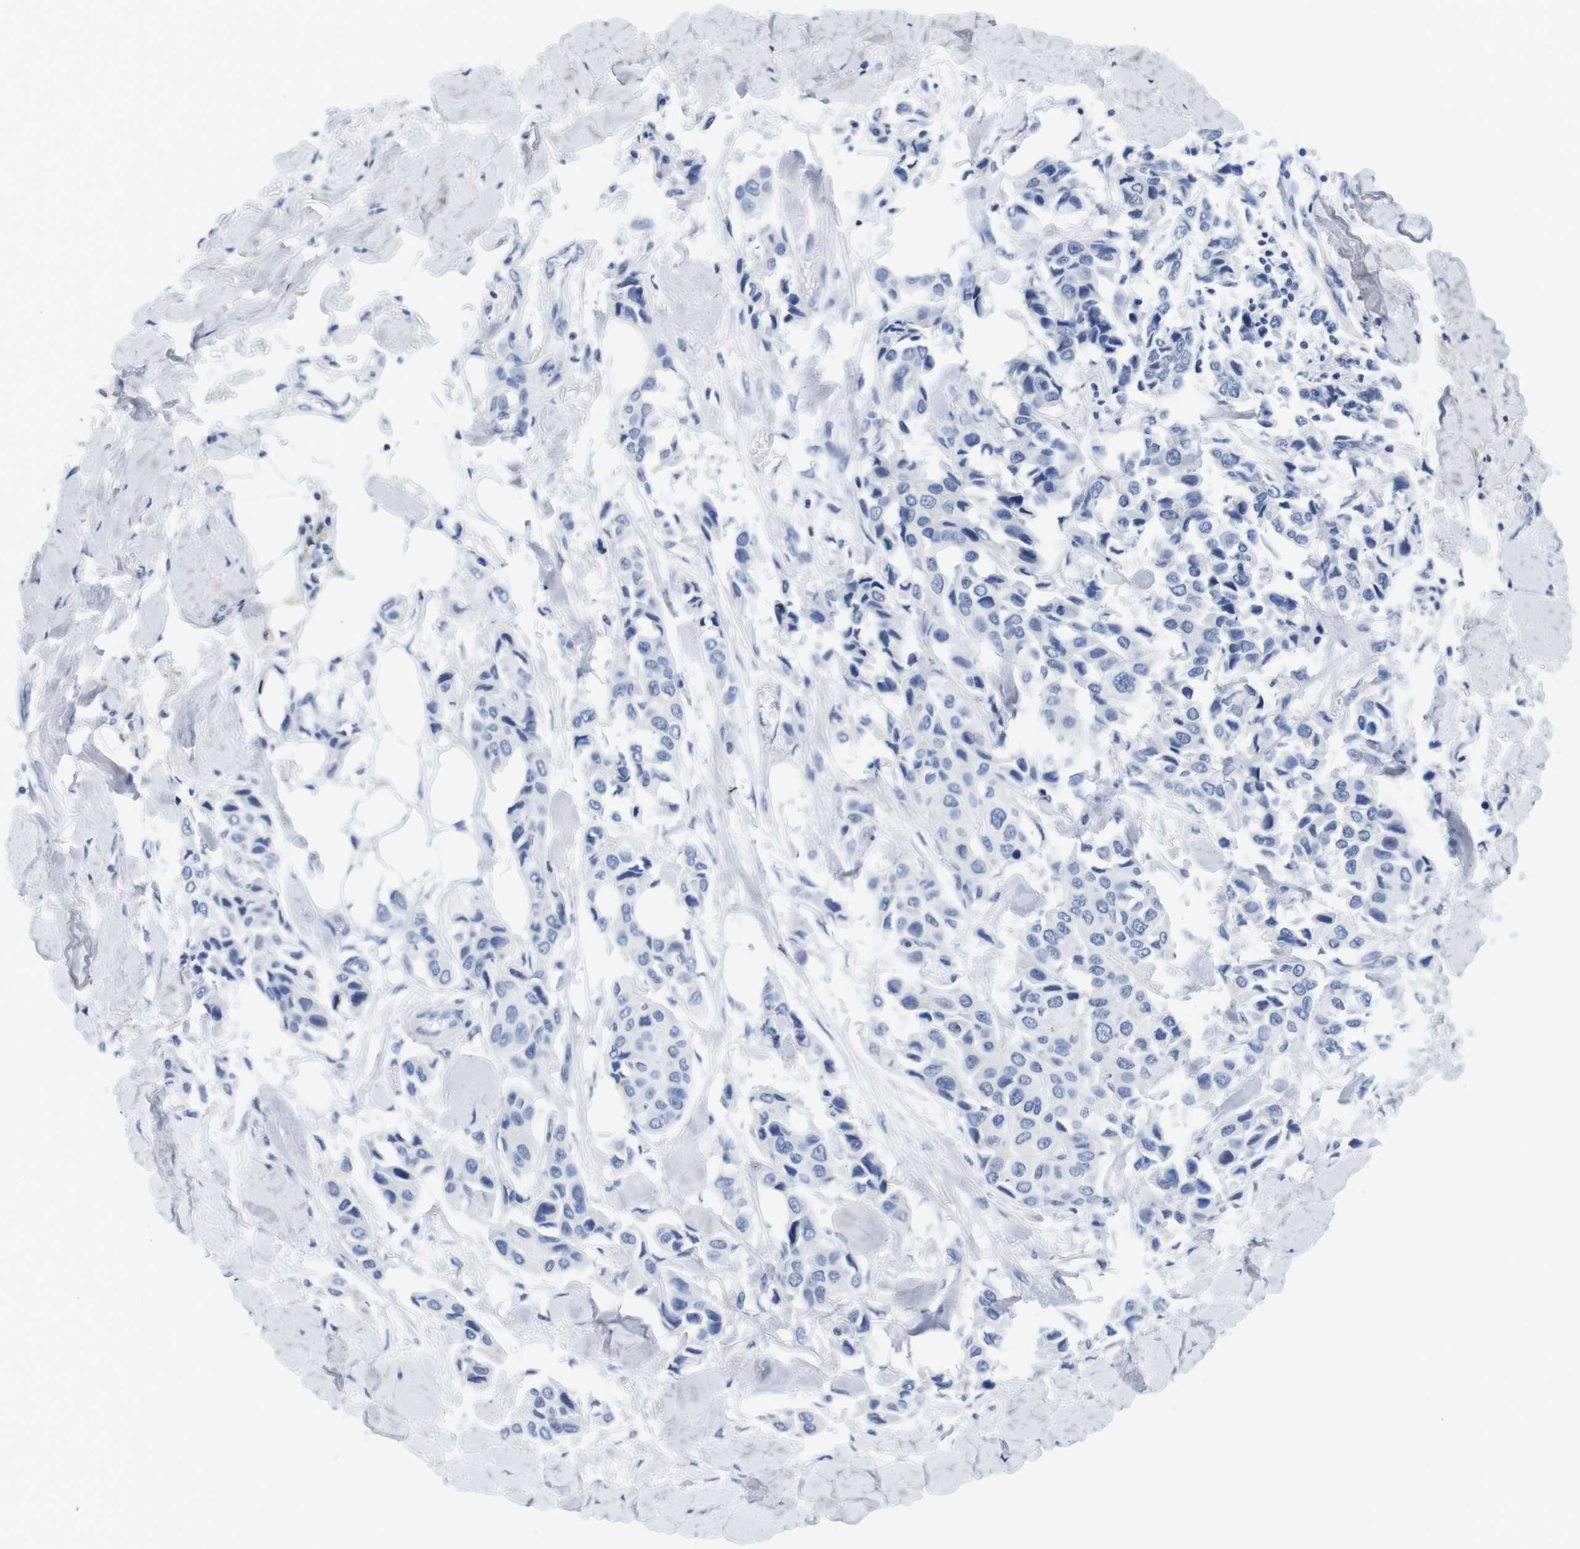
{"staining": {"intensity": "negative", "quantity": "none", "location": "none"}, "tissue": "breast cancer", "cell_type": "Tumor cells", "image_type": "cancer", "snomed": [{"axis": "morphology", "description": "Duct carcinoma"}, {"axis": "topography", "description": "Breast"}], "caption": "Breast cancer stained for a protein using IHC reveals no positivity tumor cells.", "gene": "MAP6", "patient": {"sex": "female", "age": 80}}